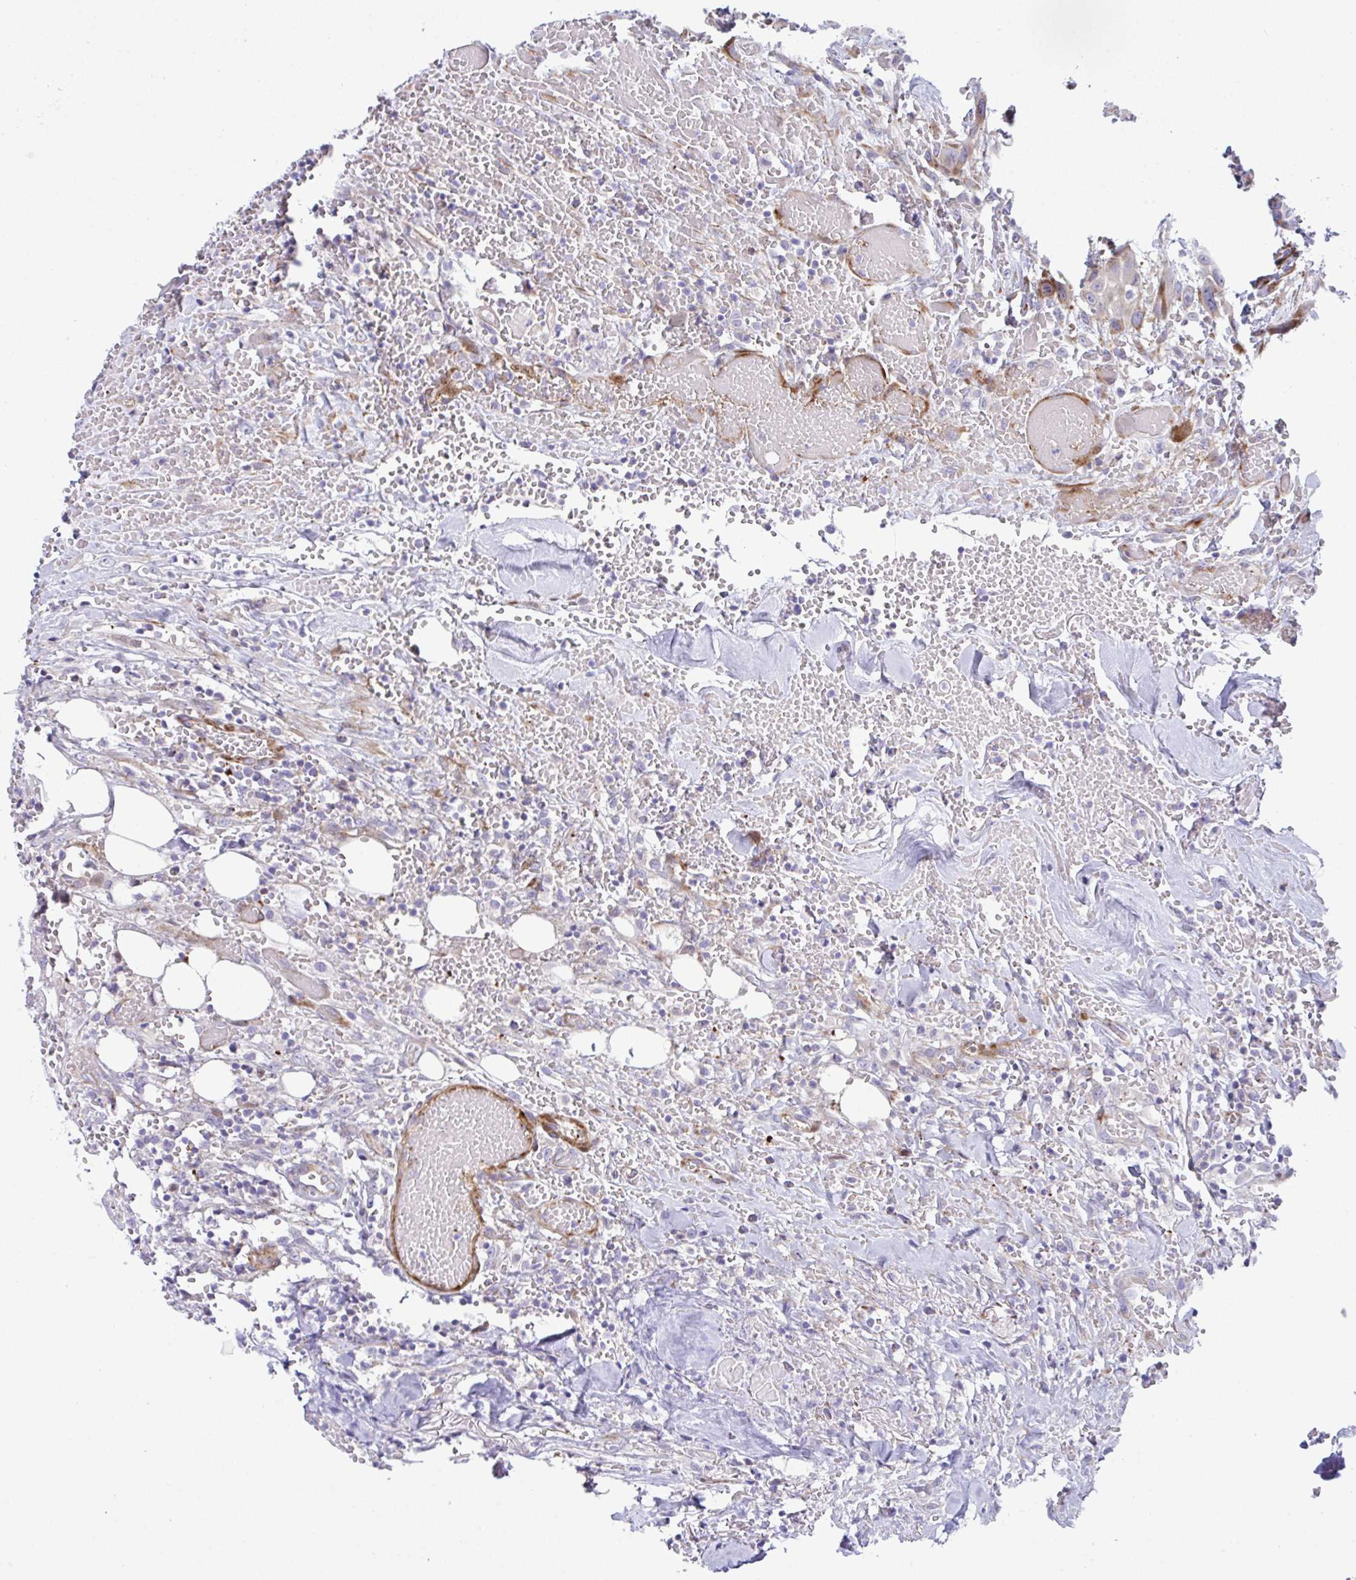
{"staining": {"intensity": "moderate", "quantity": "<25%", "location": "cytoplasmic/membranous"}, "tissue": "head and neck cancer", "cell_type": "Tumor cells", "image_type": "cancer", "snomed": [{"axis": "morphology", "description": "Squamous cell carcinoma, NOS"}, {"axis": "topography", "description": "Head-Neck"}], "caption": "Head and neck cancer (squamous cell carcinoma) tissue exhibits moderate cytoplasmic/membranous staining in approximately <25% of tumor cells", "gene": "ZNF713", "patient": {"sex": "male", "age": 81}}